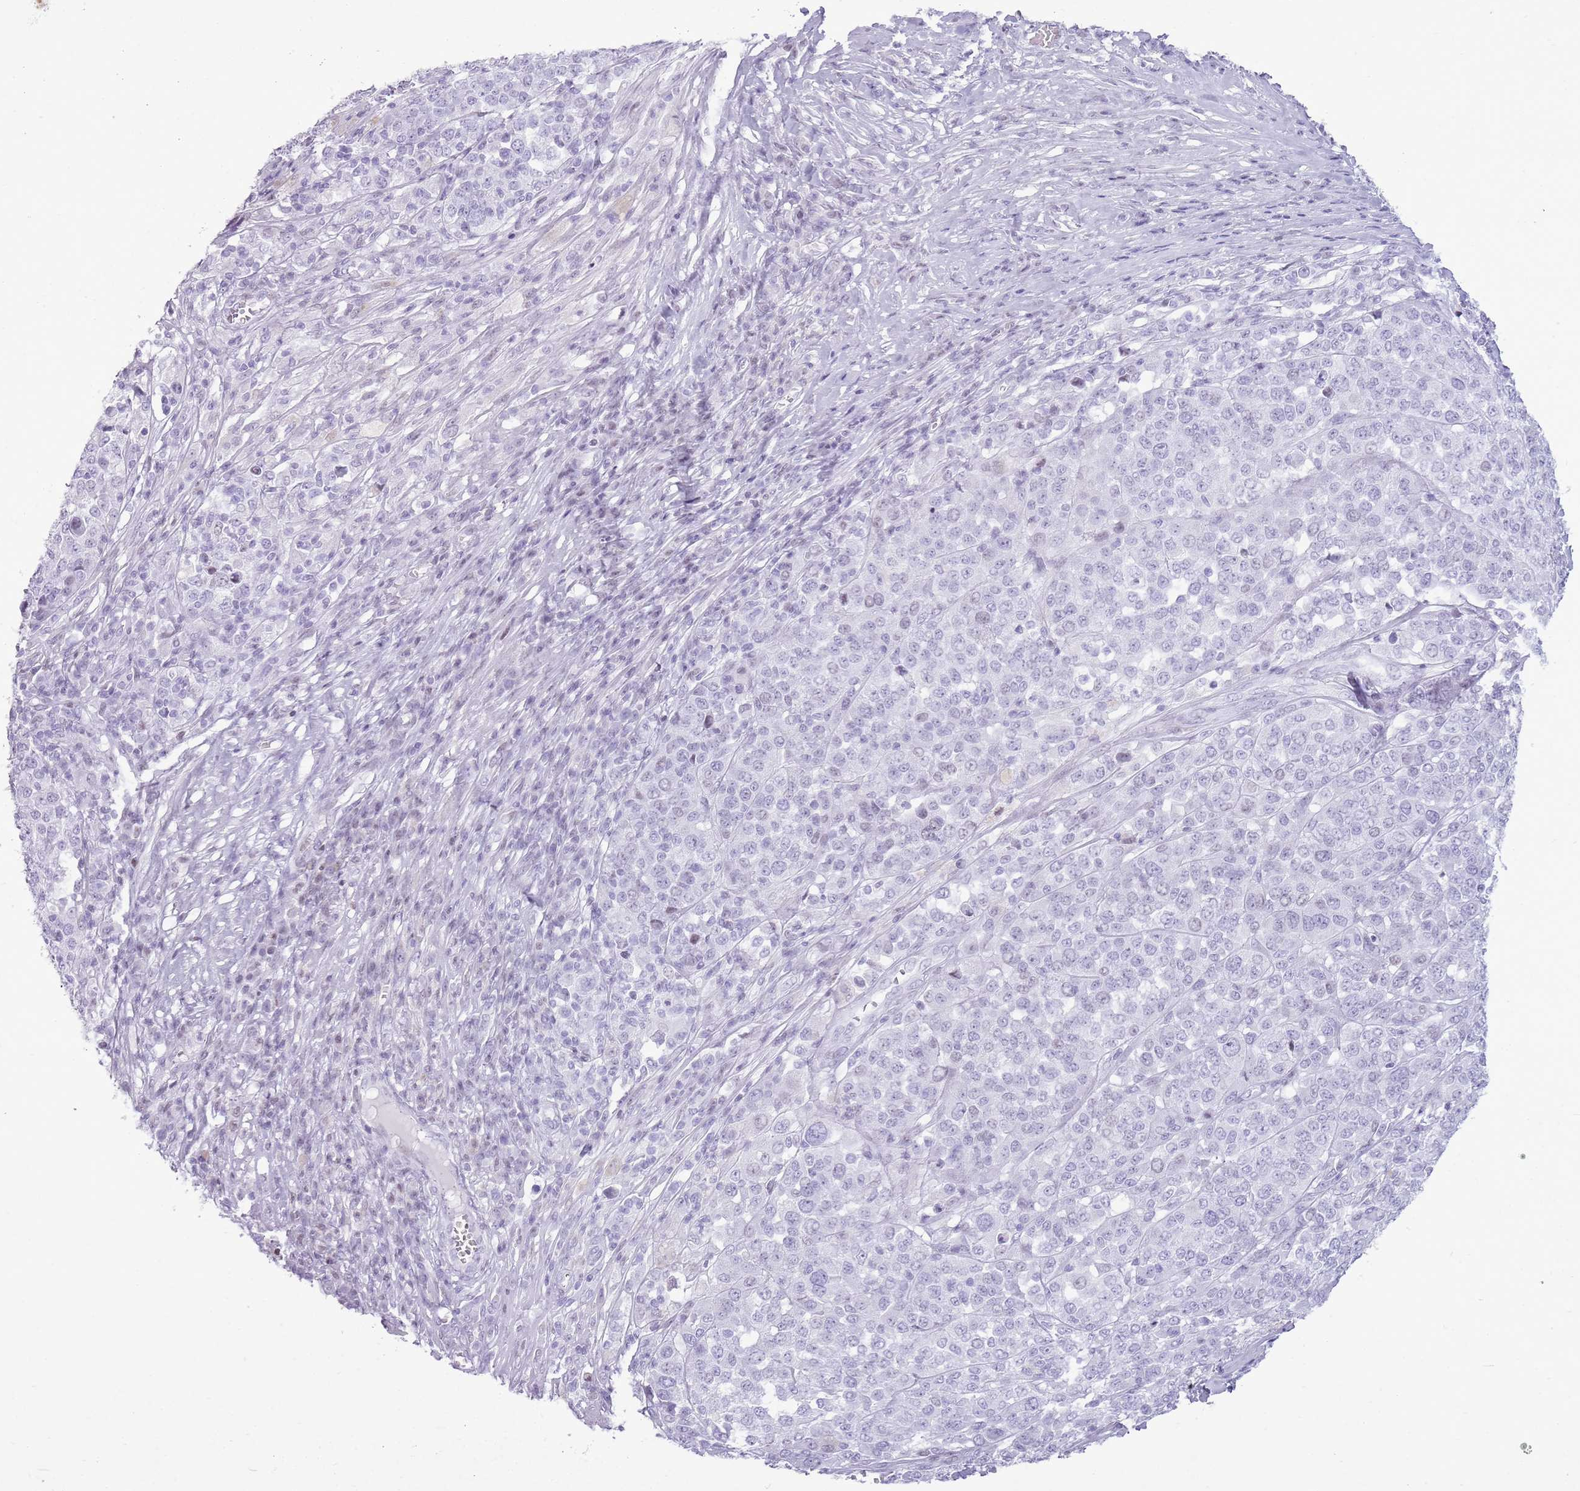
{"staining": {"intensity": "negative", "quantity": "none", "location": "none"}, "tissue": "melanoma", "cell_type": "Tumor cells", "image_type": "cancer", "snomed": [{"axis": "morphology", "description": "Malignant melanoma, Metastatic site"}, {"axis": "topography", "description": "Lymph node"}], "caption": "A histopathology image of human malignant melanoma (metastatic site) is negative for staining in tumor cells. The staining is performed using DAB brown chromogen with nuclei counter-stained in using hematoxylin.", "gene": "ASIP", "patient": {"sex": "male", "age": 44}}